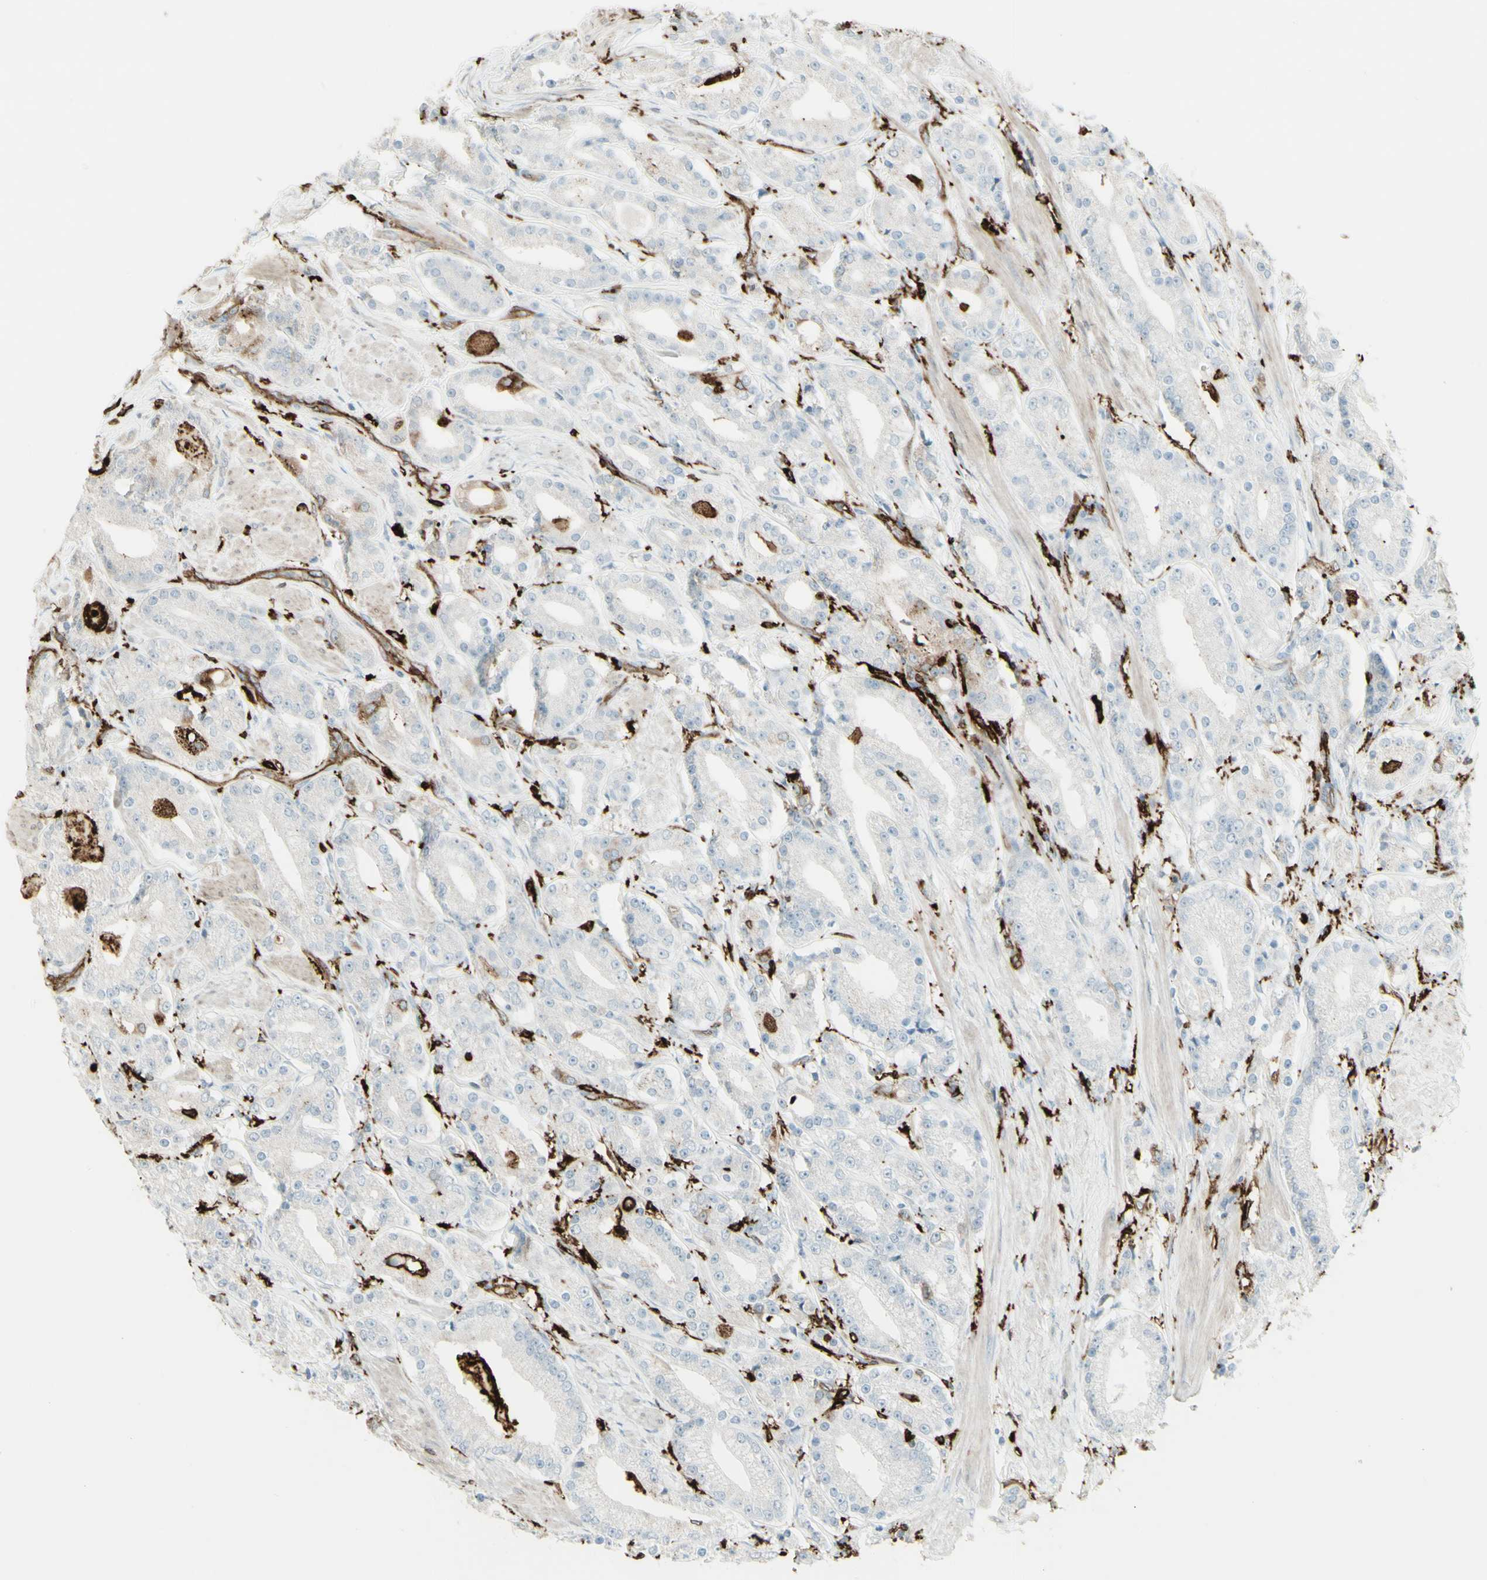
{"staining": {"intensity": "negative", "quantity": "none", "location": "none"}, "tissue": "prostate cancer", "cell_type": "Tumor cells", "image_type": "cancer", "snomed": [{"axis": "morphology", "description": "Adenocarcinoma, Low grade"}, {"axis": "topography", "description": "Prostate"}], "caption": "Immunohistochemistry histopathology image of human prostate cancer stained for a protein (brown), which reveals no expression in tumor cells. (DAB immunohistochemistry (IHC) with hematoxylin counter stain).", "gene": "HLA-DPB1", "patient": {"sex": "male", "age": 63}}